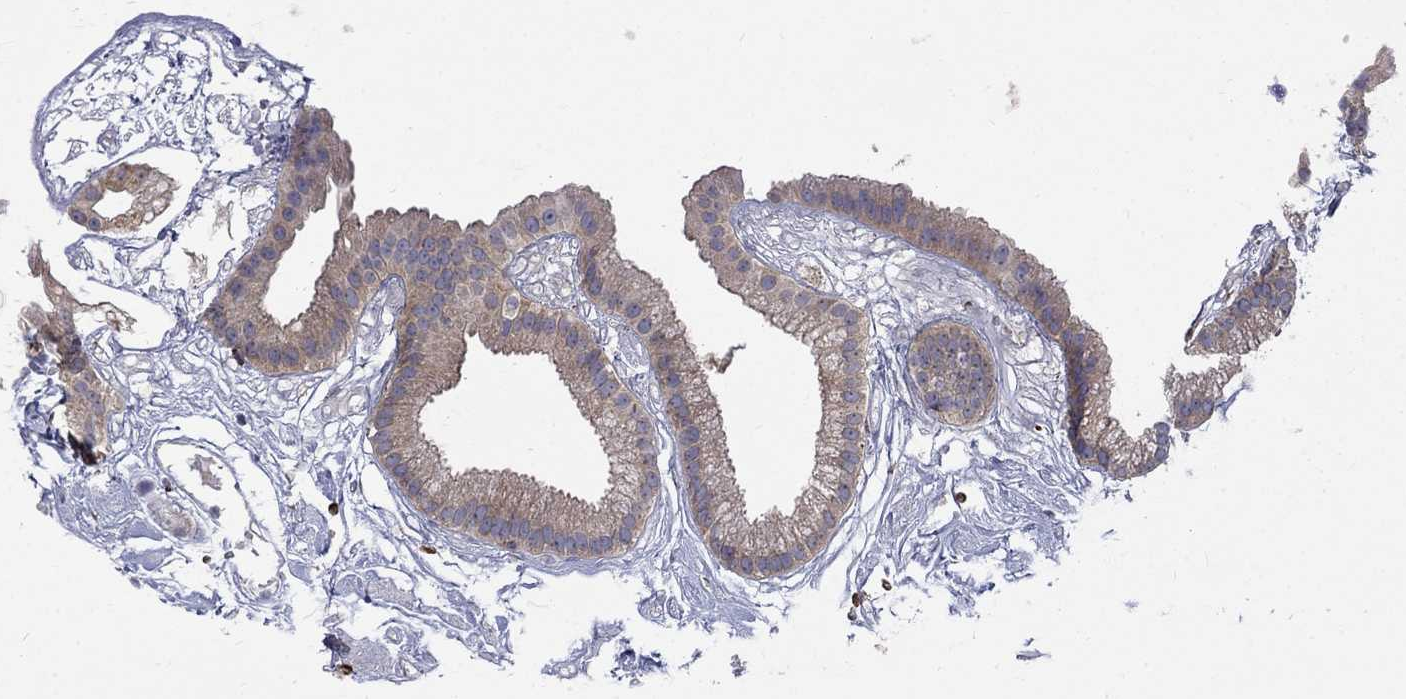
{"staining": {"intensity": "weak", "quantity": ">75%", "location": "cytoplasmic/membranous"}, "tissue": "gallbladder", "cell_type": "Glandular cells", "image_type": "normal", "snomed": [{"axis": "morphology", "description": "Normal tissue, NOS"}, {"axis": "topography", "description": "Gallbladder"}], "caption": "Protein staining of normal gallbladder shows weak cytoplasmic/membranous staining in about >75% of glandular cells.", "gene": "SH2B1", "patient": {"sex": "female", "age": 45}}